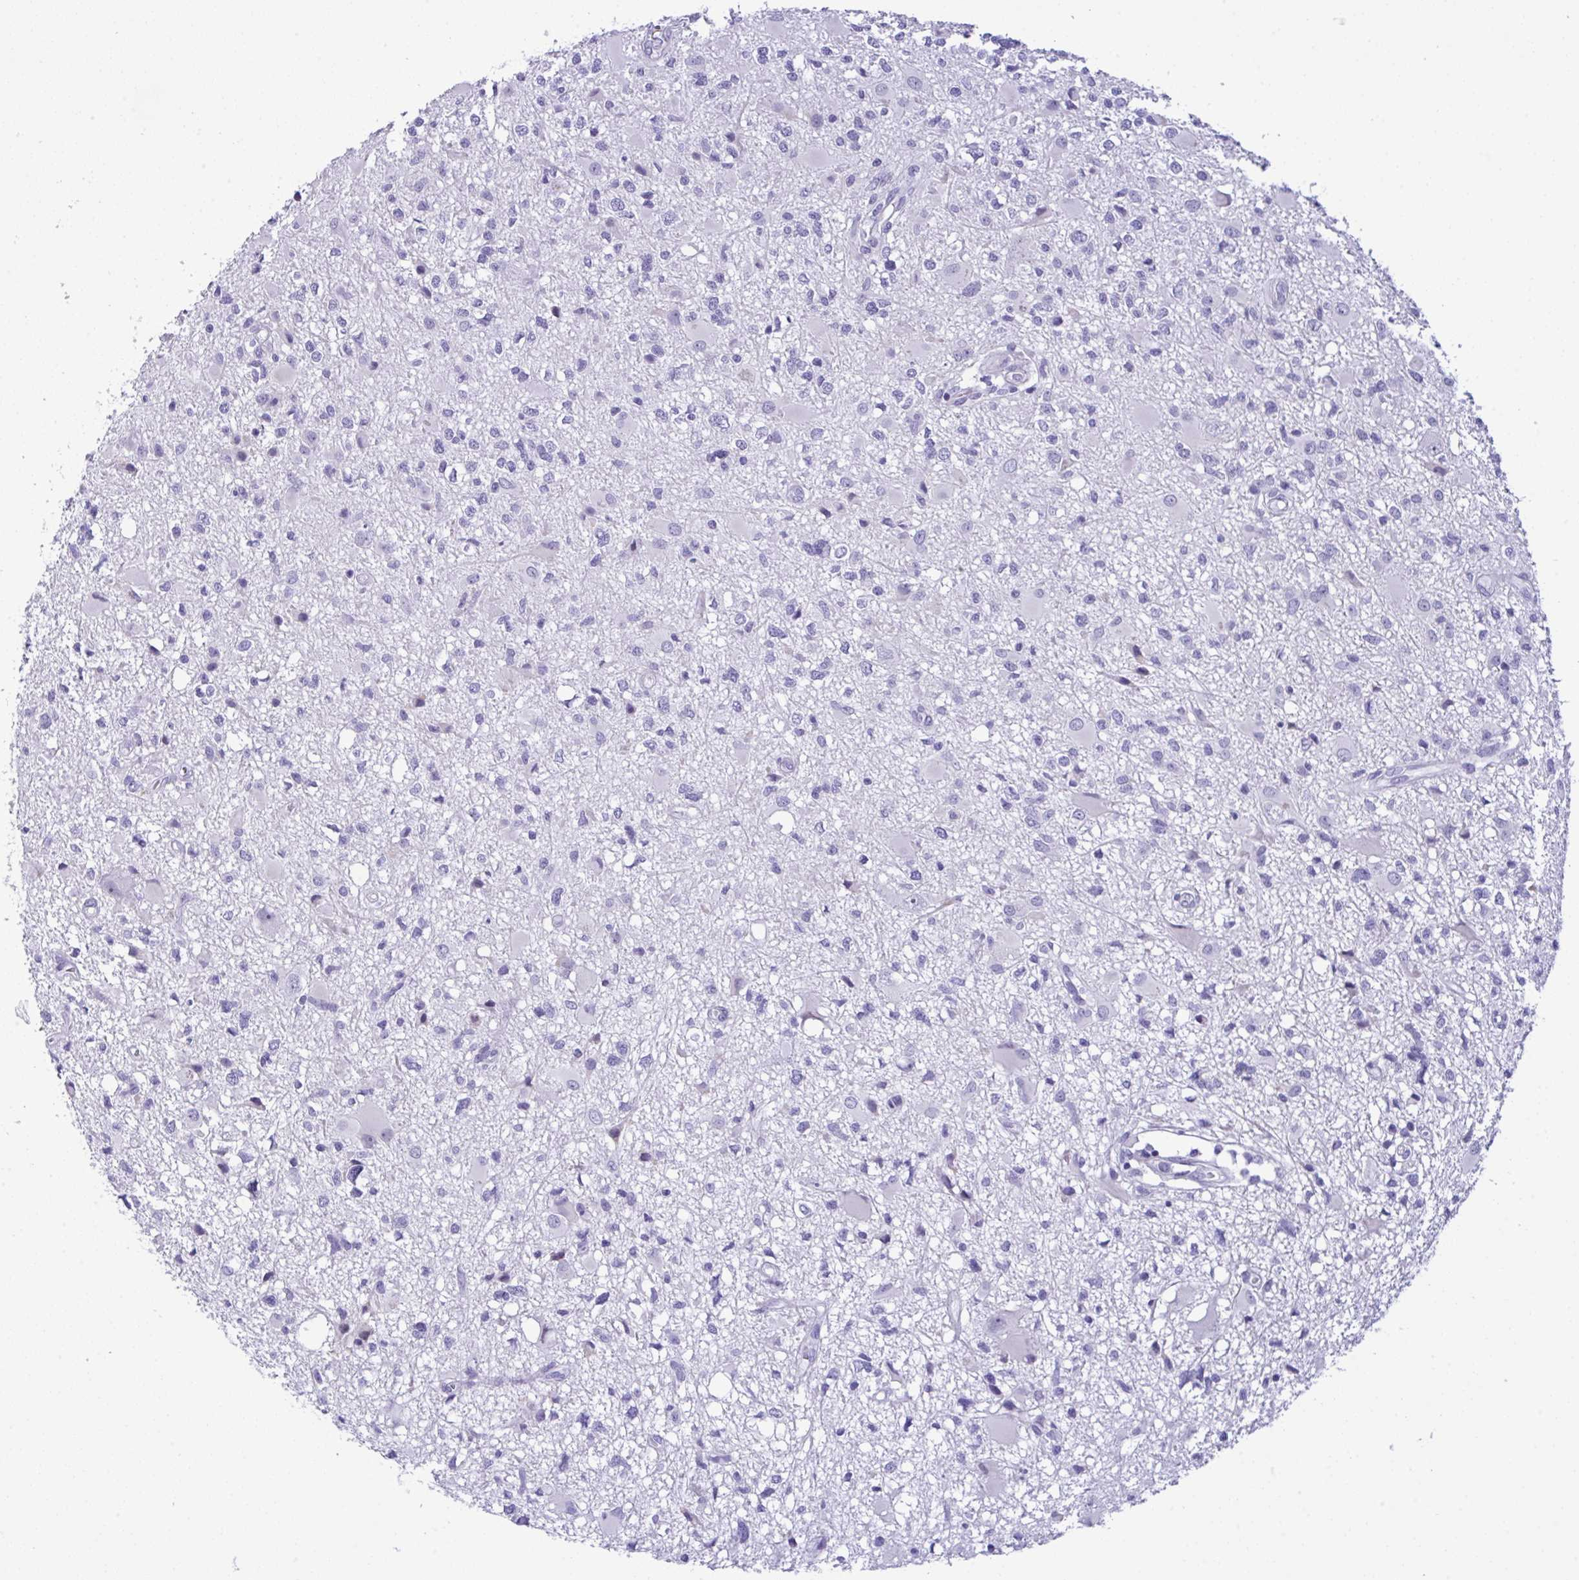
{"staining": {"intensity": "negative", "quantity": "none", "location": "none"}, "tissue": "glioma", "cell_type": "Tumor cells", "image_type": "cancer", "snomed": [{"axis": "morphology", "description": "Glioma, malignant, High grade"}, {"axis": "topography", "description": "Brain"}], "caption": "DAB immunohistochemical staining of malignant high-grade glioma displays no significant positivity in tumor cells.", "gene": "YBX2", "patient": {"sex": "male", "age": 54}}